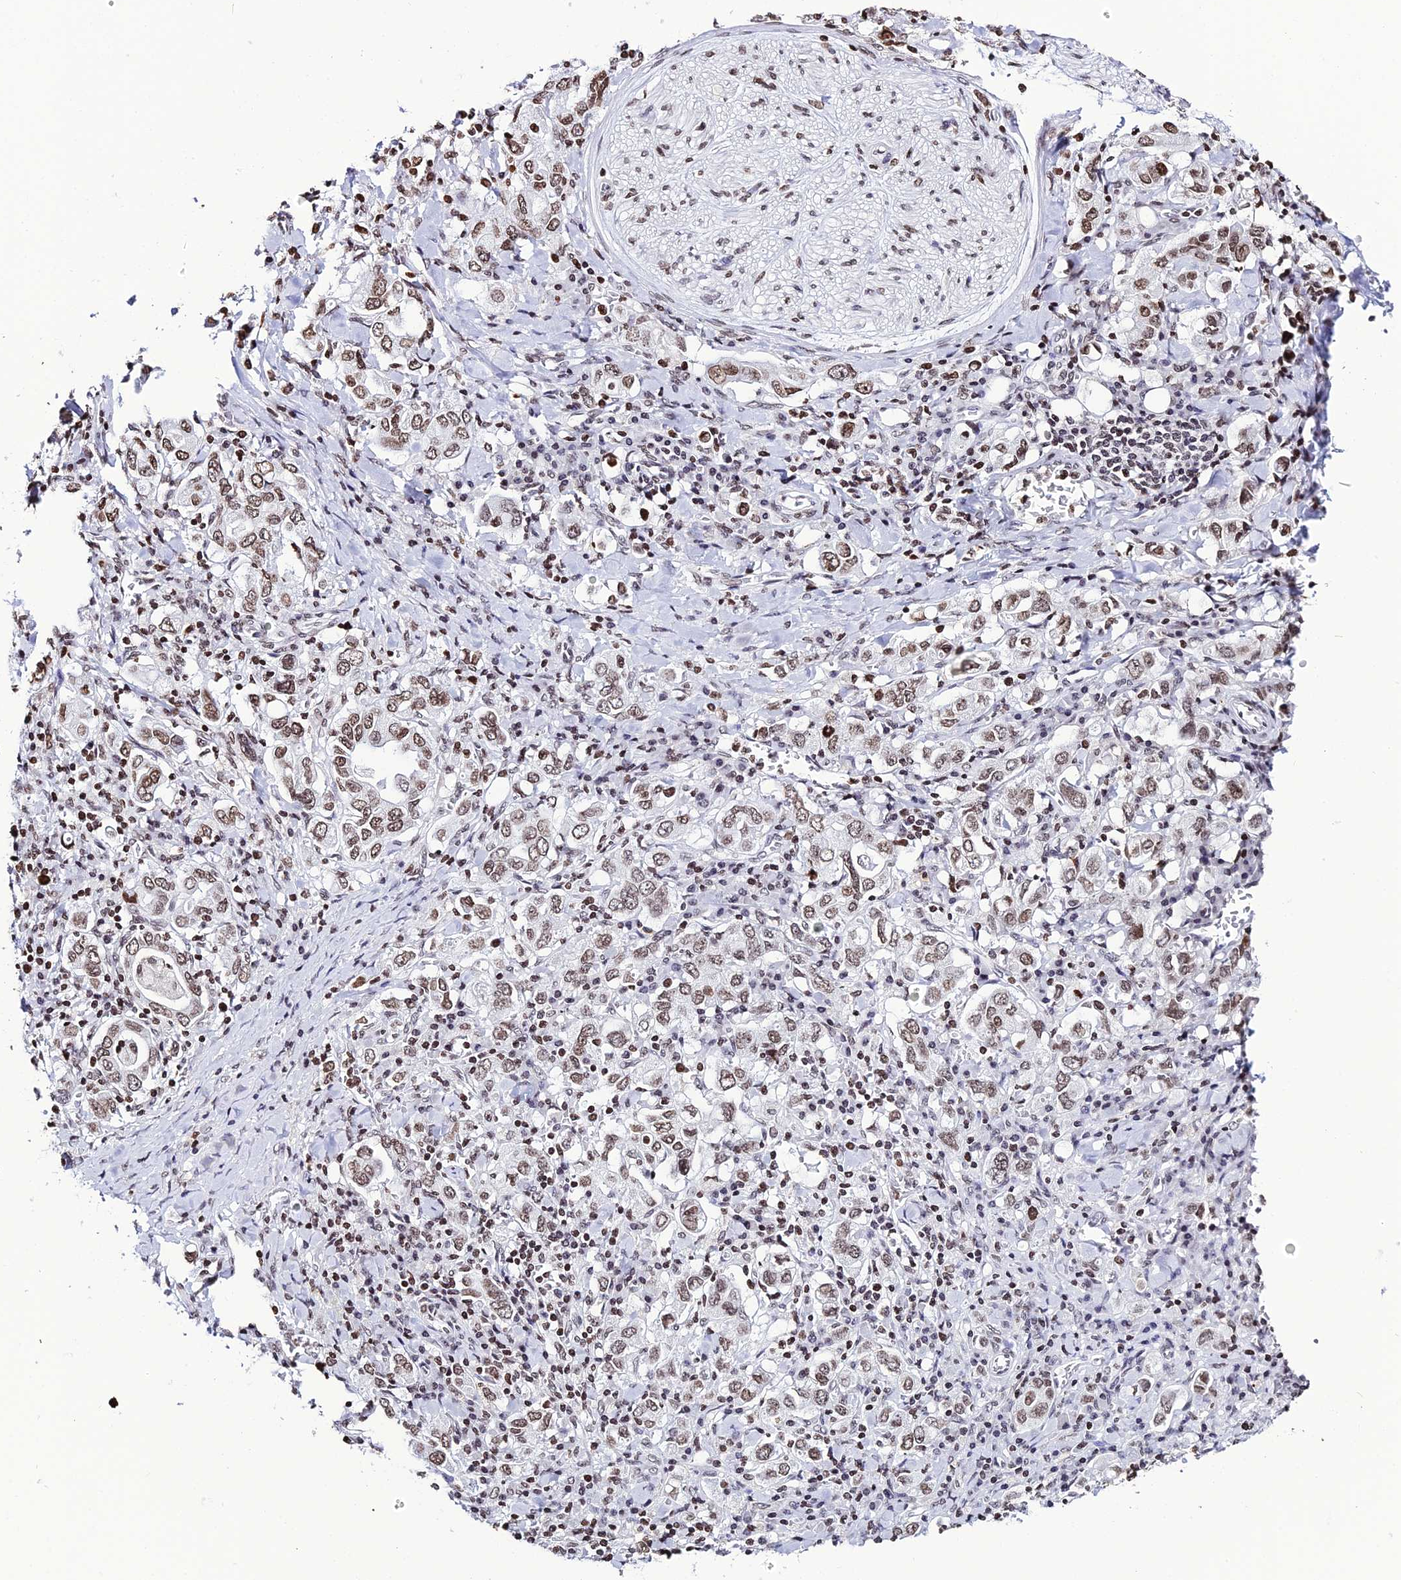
{"staining": {"intensity": "moderate", "quantity": ">75%", "location": "nuclear"}, "tissue": "stomach cancer", "cell_type": "Tumor cells", "image_type": "cancer", "snomed": [{"axis": "morphology", "description": "Adenocarcinoma, NOS"}, {"axis": "topography", "description": "Stomach, upper"}], "caption": "Tumor cells demonstrate moderate nuclear expression in approximately >75% of cells in stomach adenocarcinoma. (IHC, brightfield microscopy, high magnification).", "gene": "MACROH2A2", "patient": {"sex": "male", "age": 62}}